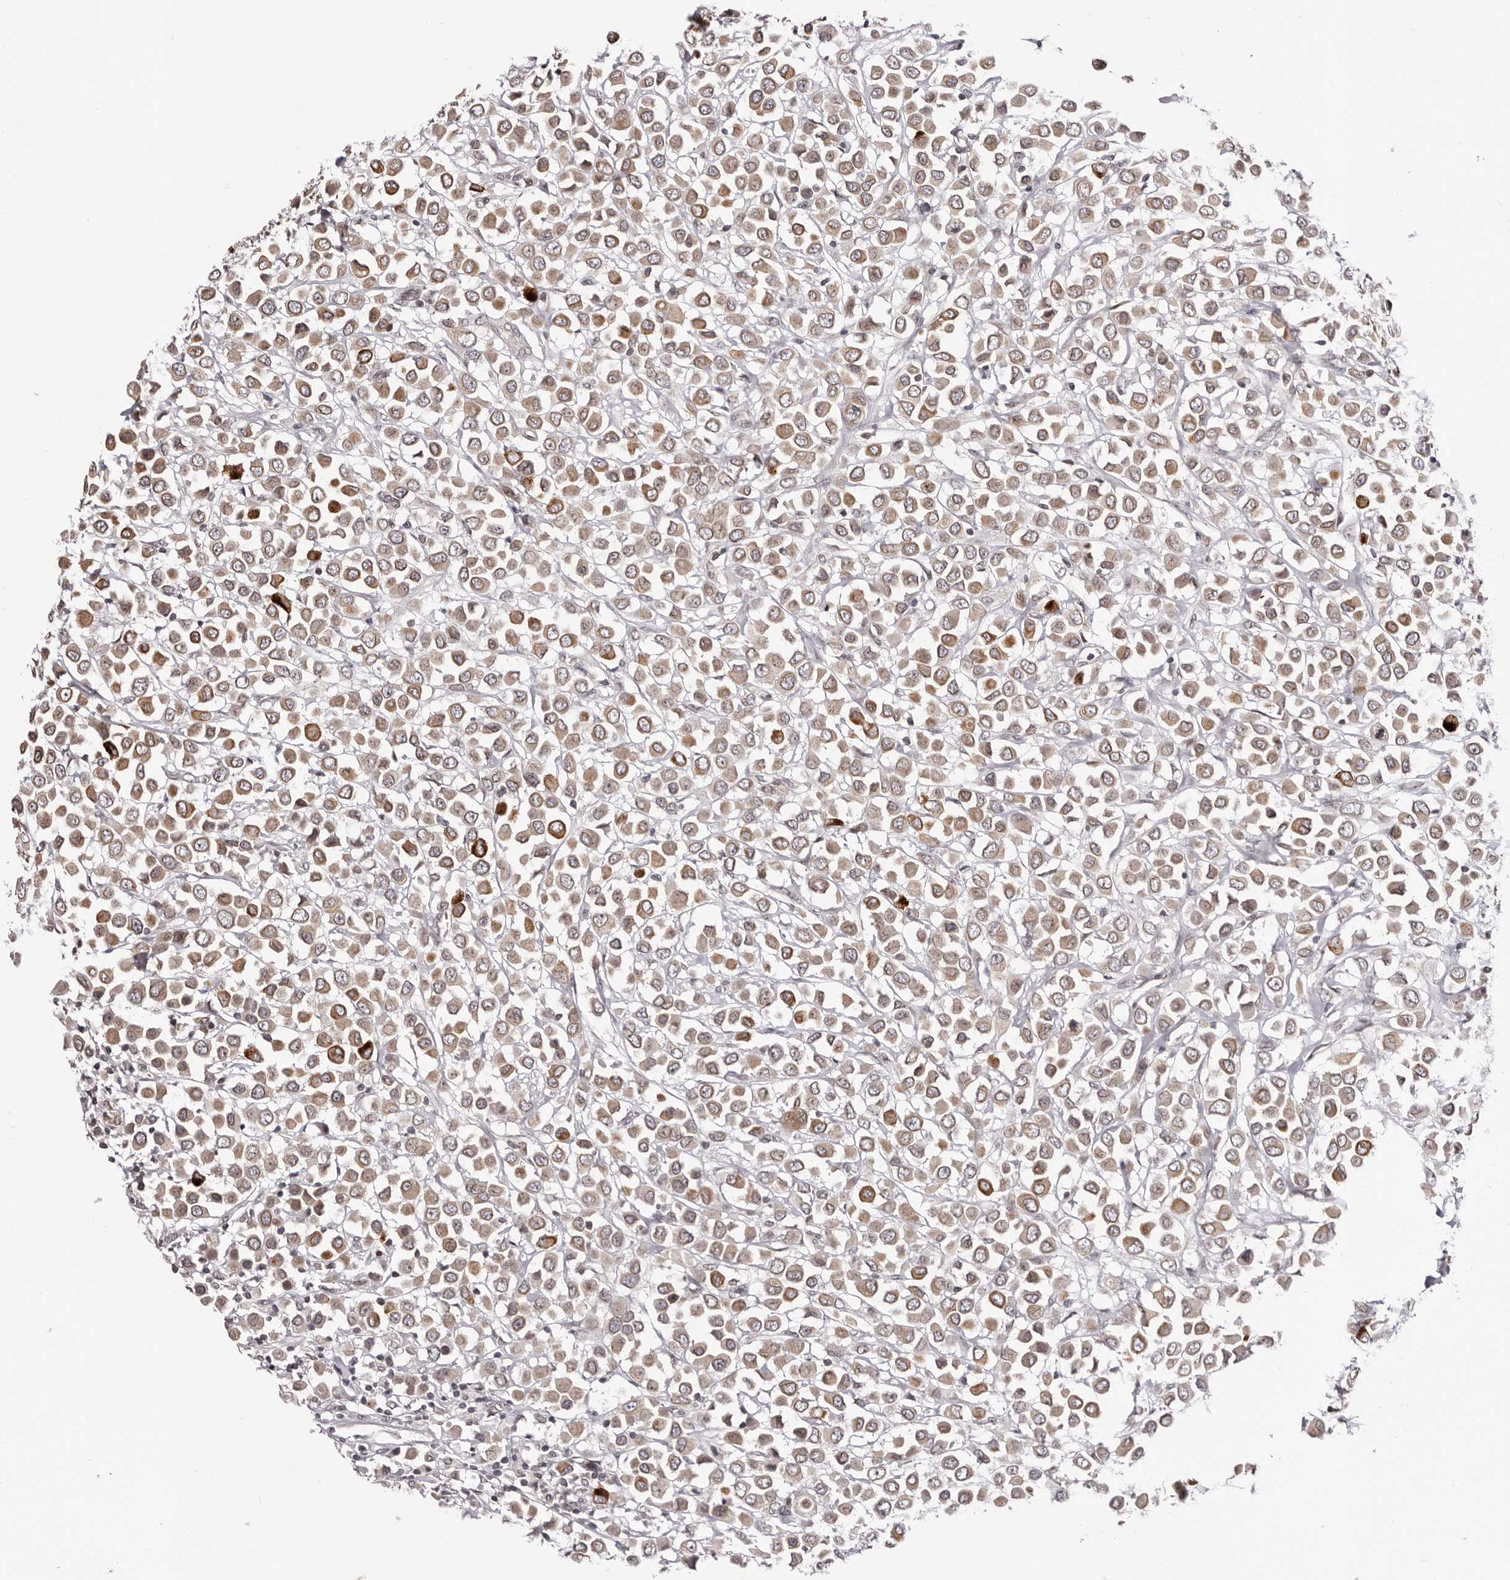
{"staining": {"intensity": "moderate", "quantity": ">75%", "location": "cytoplasmic/membranous,nuclear"}, "tissue": "breast cancer", "cell_type": "Tumor cells", "image_type": "cancer", "snomed": [{"axis": "morphology", "description": "Duct carcinoma"}, {"axis": "topography", "description": "Breast"}], "caption": "The histopathology image demonstrates immunohistochemical staining of breast cancer (intraductal carcinoma). There is moderate cytoplasmic/membranous and nuclear staining is seen in about >75% of tumor cells. The protein of interest is stained brown, and the nuclei are stained in blue (DAB IHC with brightfield microscopy, high magnification).", "gene": "NUP153", "patient": {"sex": "female", "age": 61}}